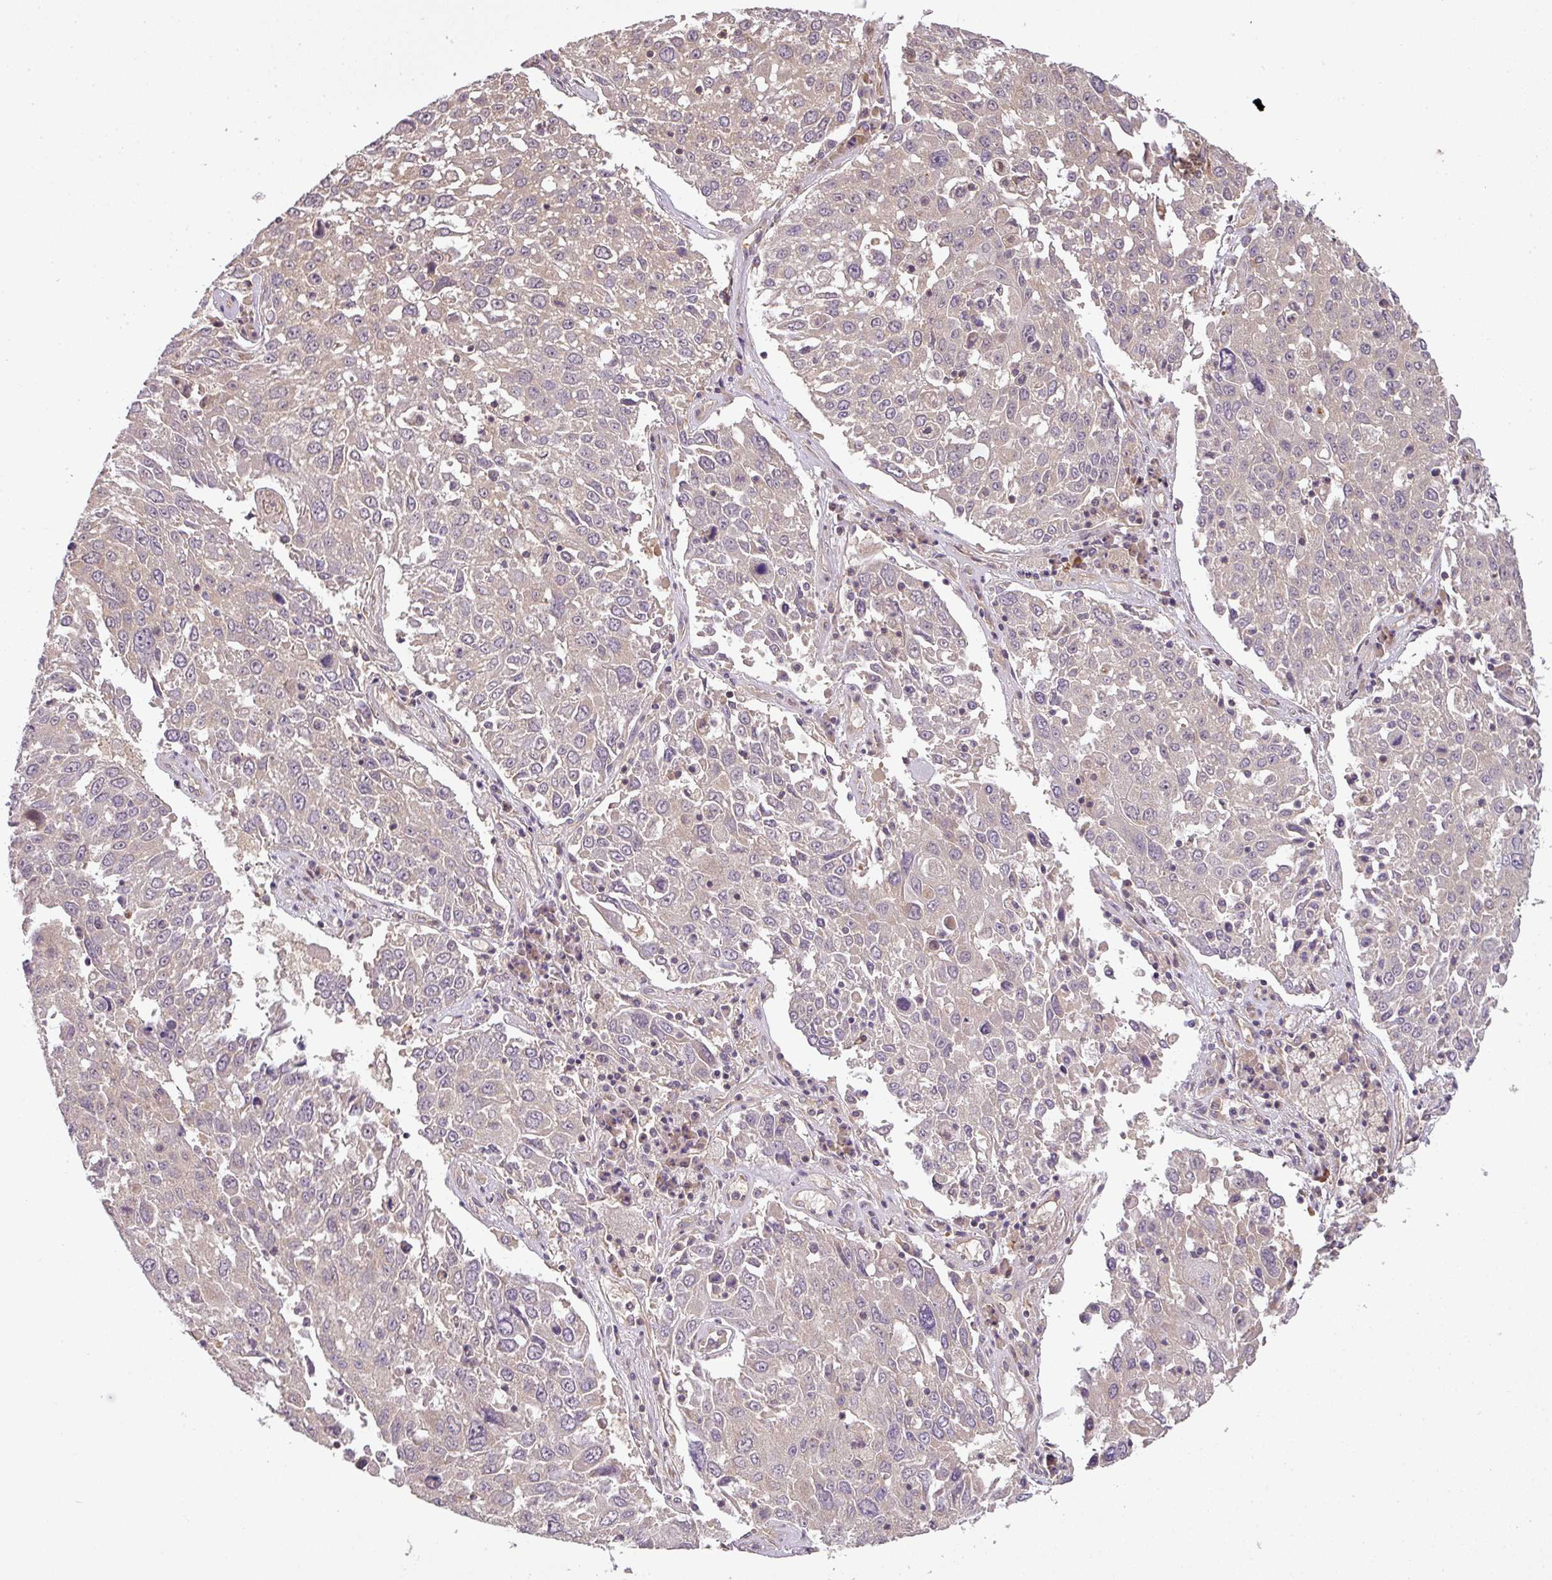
{"staining": {"intensity": "negative", "quantity": "none", "location": "none"}, "tissue": "lung cancer", "cell_type": "Tumor cells", "image_type": "cancer", "snomed": [{"axis": "morphology", "description": "Squamous cell carcinoma, NOS"}, {"axis": "topography", "description": "Lung"}], "caption": "A photomicrograph of lung cancer stained for a protein displays no brown staining in tumor cells.", "gene": "TCL1B", "patient": {"sex": "male", "age": 65}}